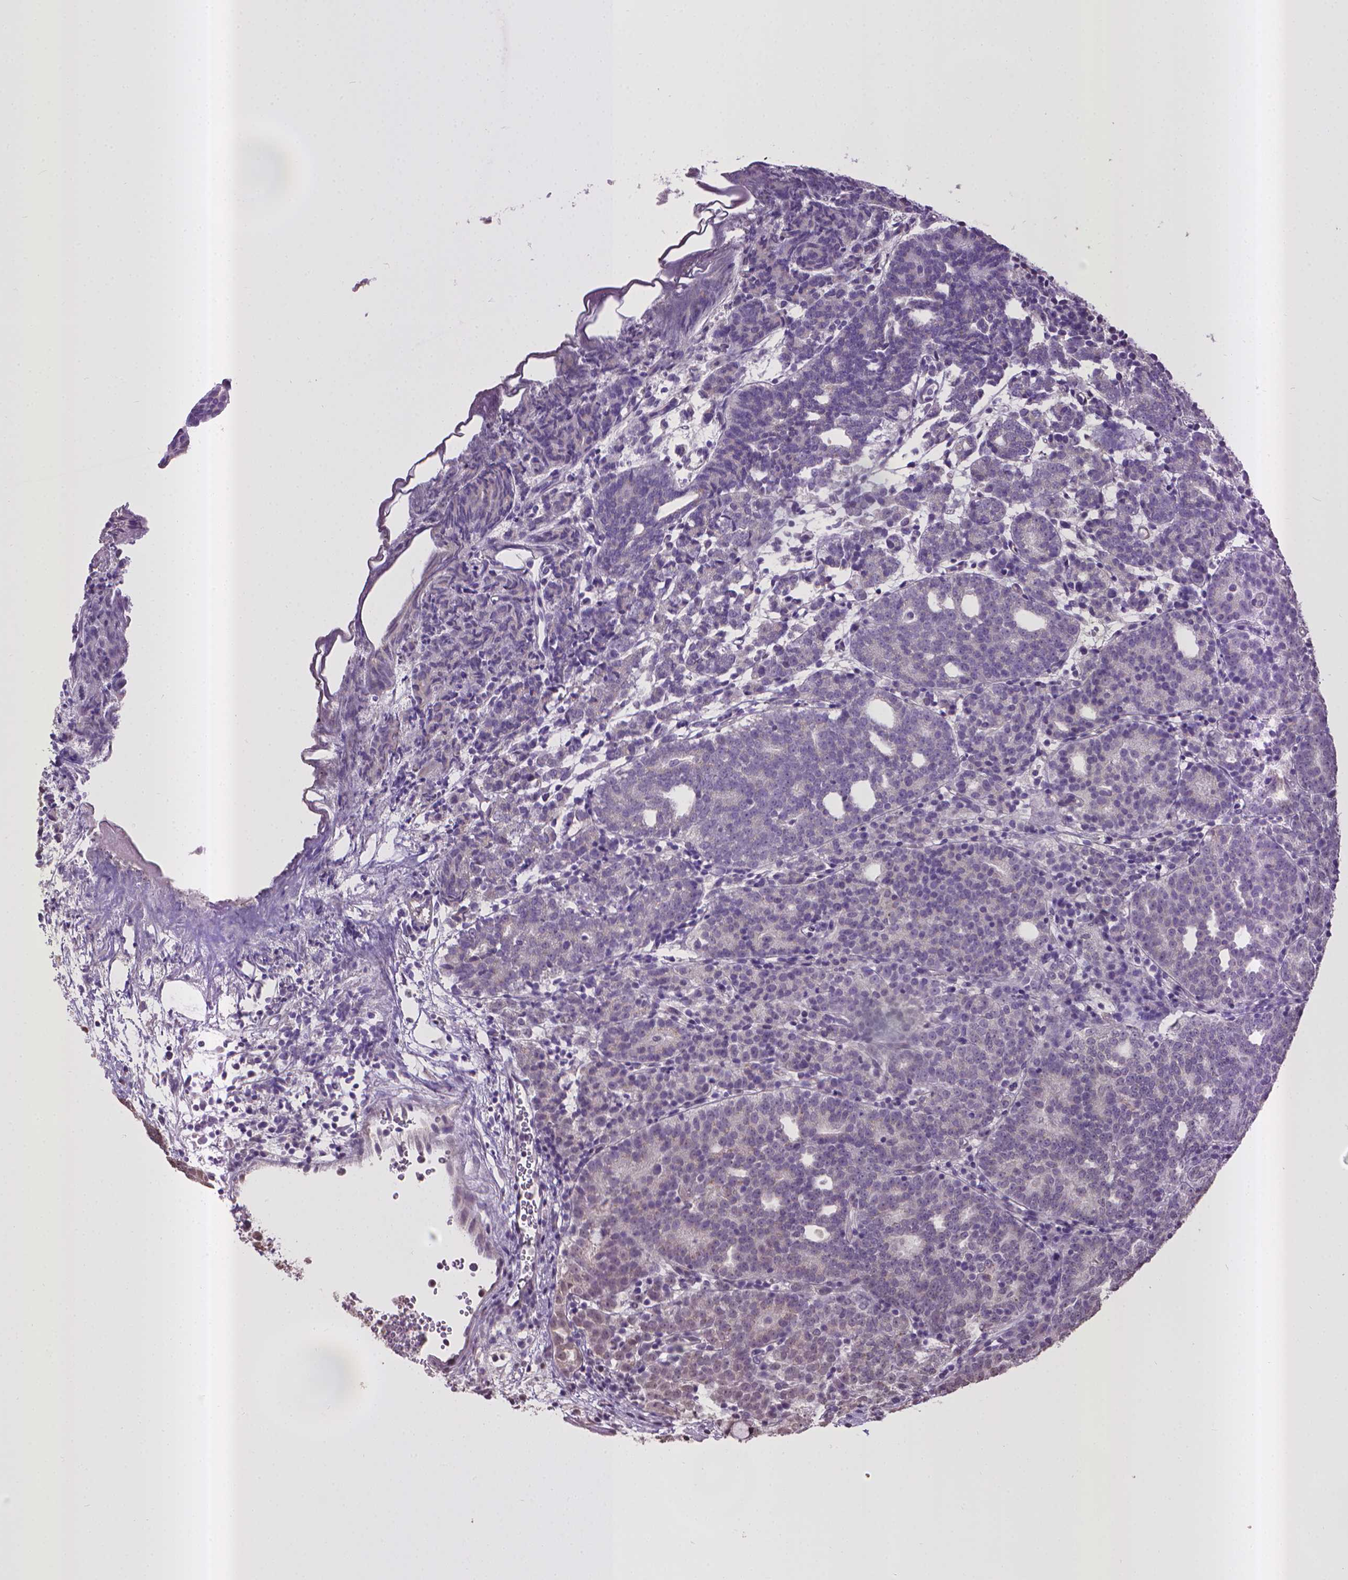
{"staining": {"intensity": "weak", "quantity": "<25%", "location": "nuclear"}, "tissue": "prostate cancer", "cell_type": "Tumor cells", "image_type": "cancer", "snomed": [{"axis": "morphology", "description": "Adenocarcinoma, High grade"}, {"axis": "topography", "description": "Prostate"}], "caption": "Adenocarcinoma (high-grade) (prostate) was stained to show a protein in brown. There is no significant expression in tumor cells.", "gene": "CPM", "patient": {"sex": "male", "age": 53}}